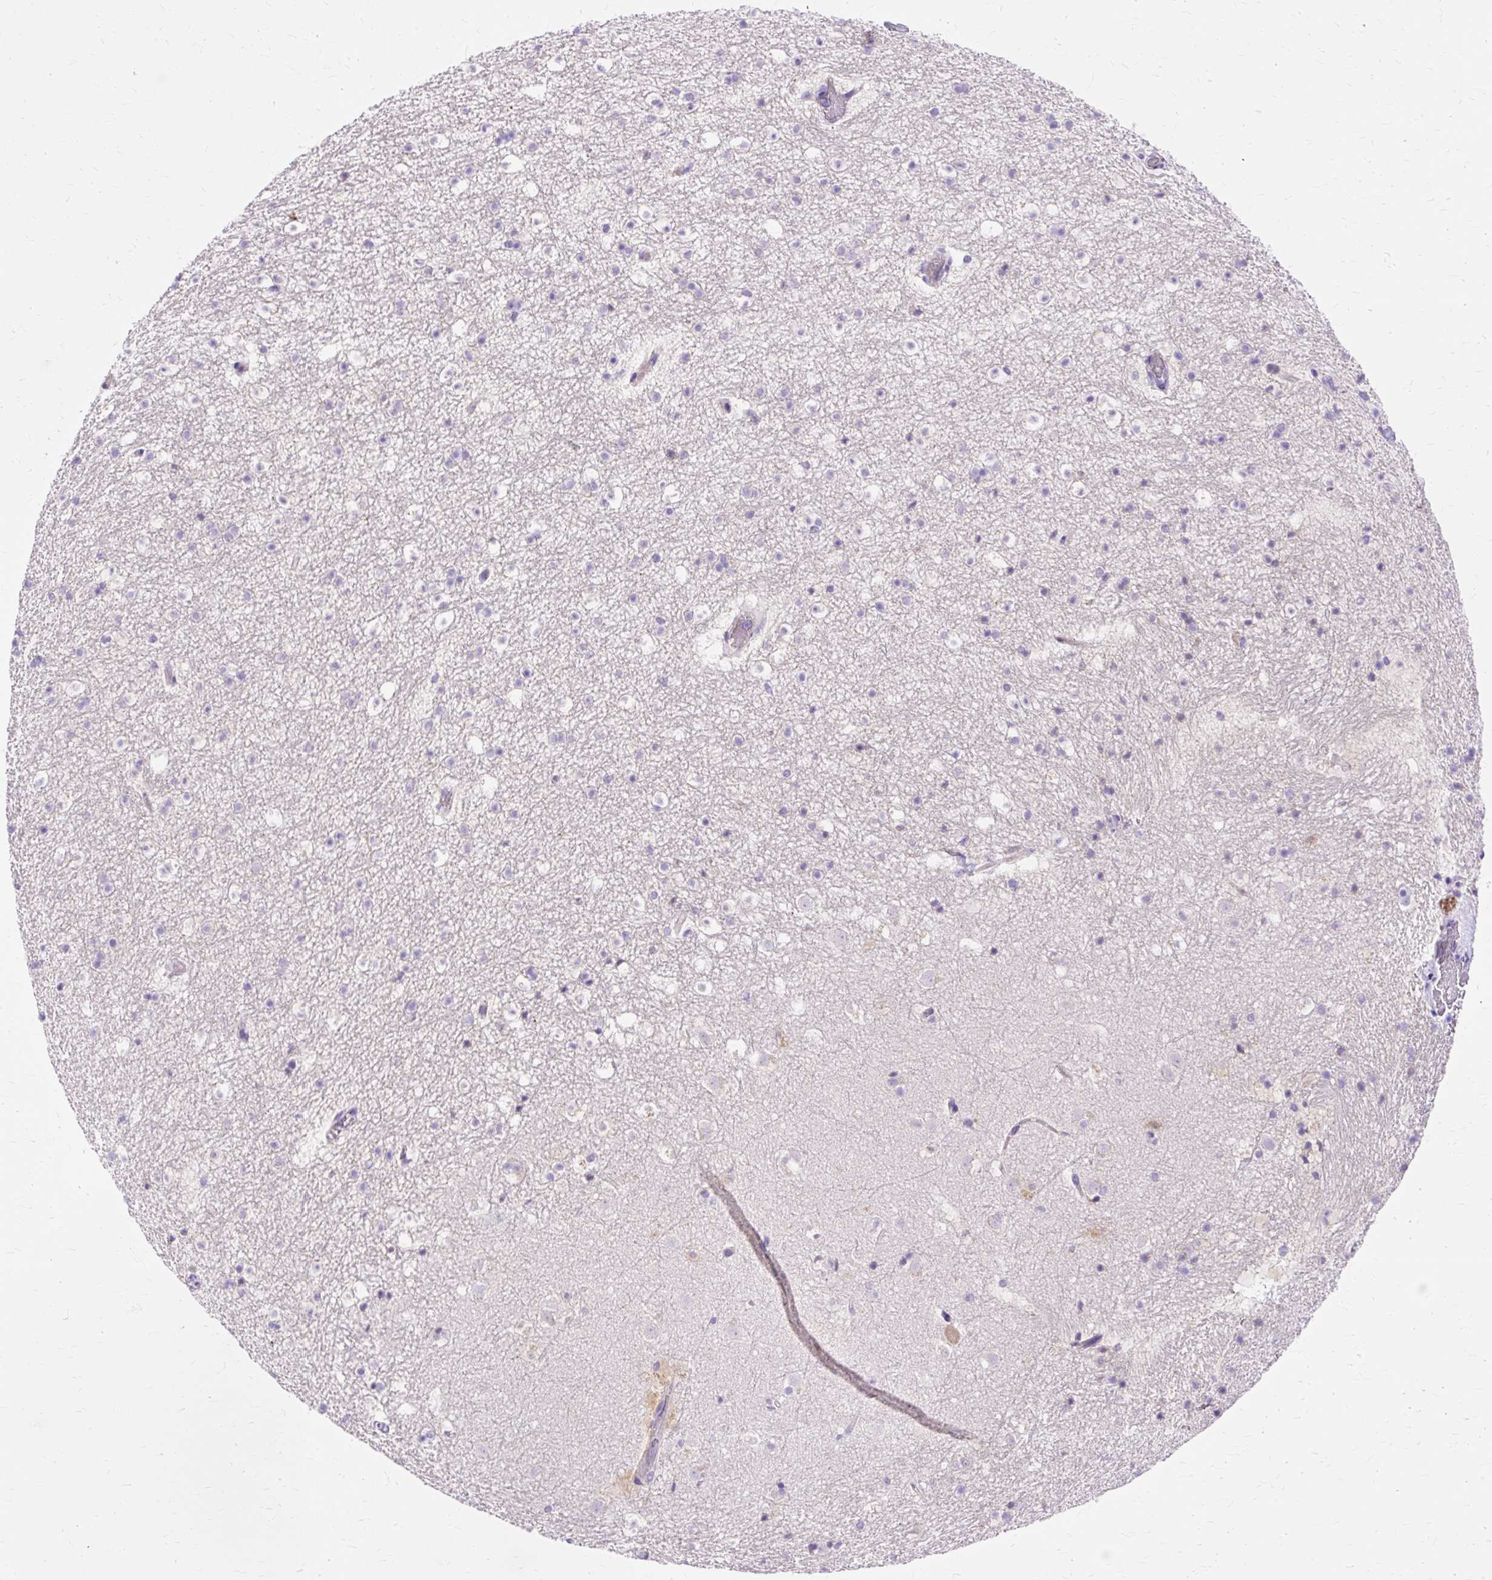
{"staining": {"intensity": "negative", "quantity": "none", "location": "none"}, "tissue": "caudate", "cell_type": "Glial cells", "image_type": "normal", "snomed": [{"axis": "morphology", "description": "Normal tissue, NOS"}, {"axis": "topography", "description": "Lateral ventricle wall"}], "caption": "An immunohistochemistry (IHC) micrograph of normal caudate is shown. There is no staining in glial cells of caudate. (Brightfield microscopy of DAB immunohistochemistry at high magnification).", "gene": "MYO6", "patient": {"sex": "male", "age": 37}}